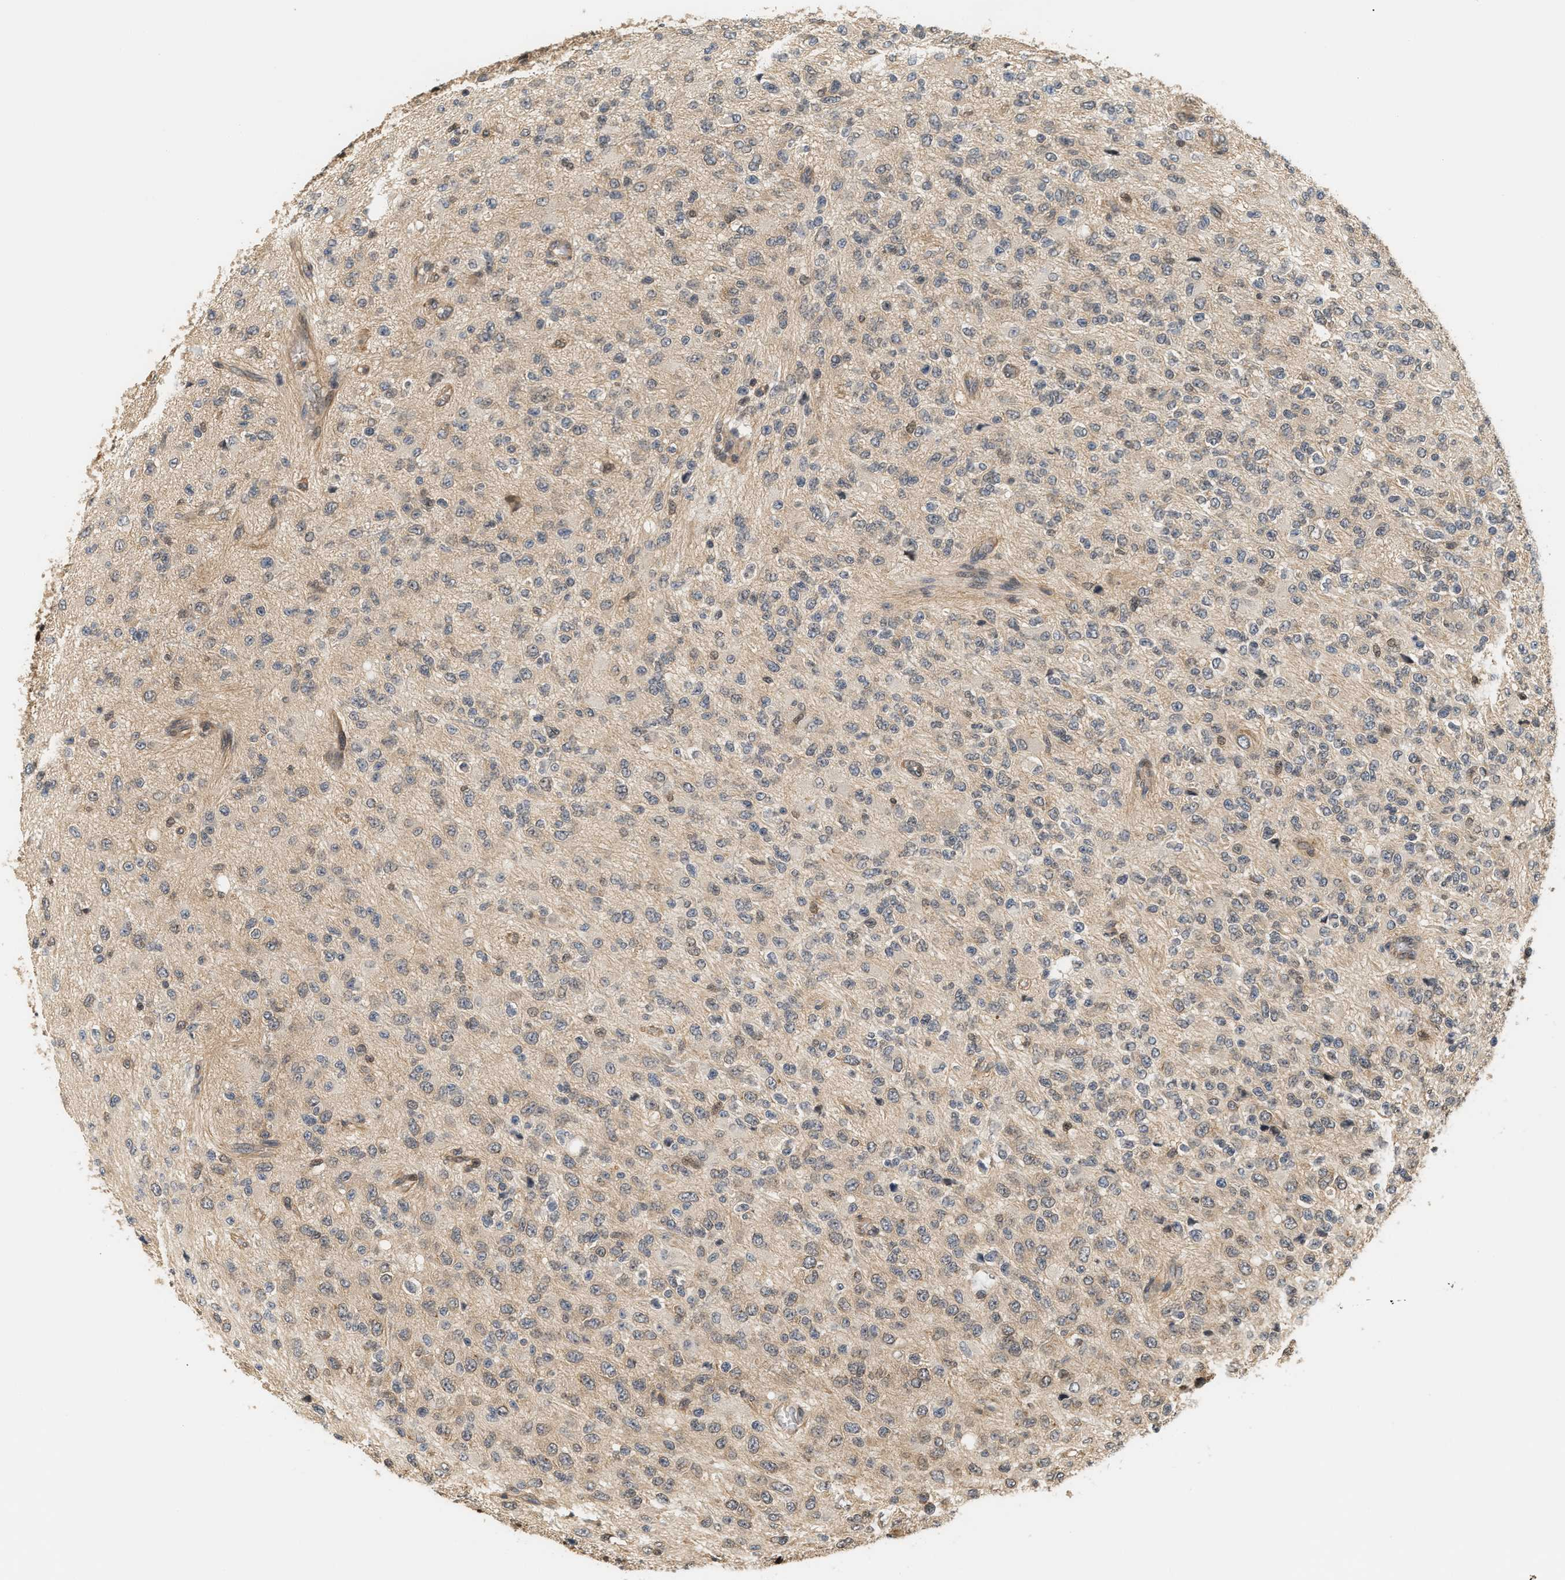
{"staining": {"intensity": "weak", "quantity": "<25%", "location": "nuclear"}, "tissue": "glioma", "cell_type": "Tumor cells", "image_type": "cancer", "snomed": [{"axis": "morphology", "description": "Glioma, malignant, High grade"}, {"axis": "topography", "description": "pancreas cauda"}], "caption": "Tumor cells show no significant positivity in glioma.", "gene": "ABHD5", "patient": {"sex": "male", "age": 60}}